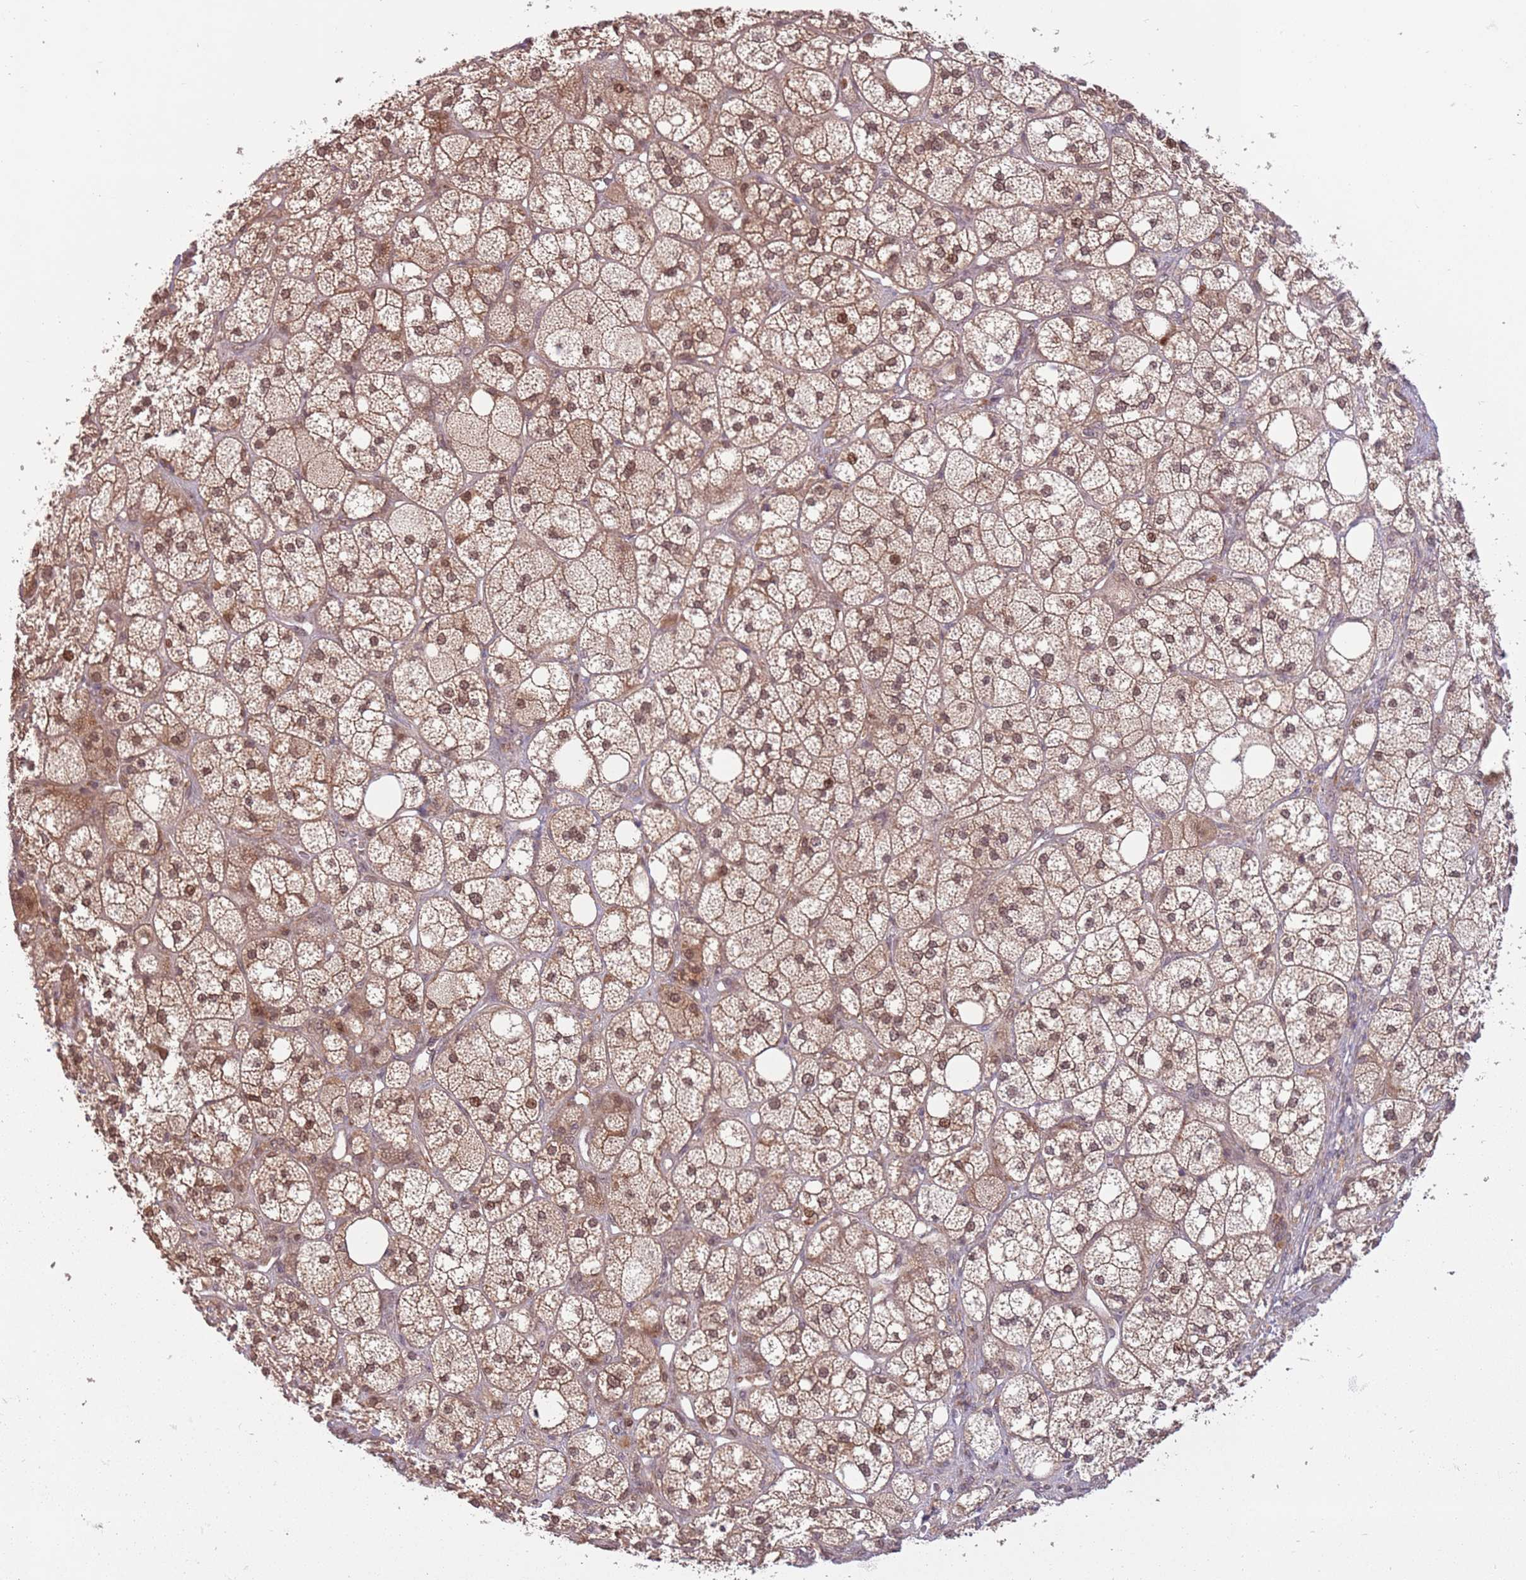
{"staining": {"intensity": "moderate", "quantity": ">75%", "location": "cytoplasmic/membranous,nuclear"}, "tissue": "adrenal gland", "cell_type": "Glandular cells", "image_type": "normal", "snomed": [{"axis": "morphology", "description": "Normal tissue, NOS"}, {"axis": "topography", "description": "Adrenal gland"}], "caption": "A medium amount of moderate cytoplasmic/membranous,nuclear positivity is seen in approximately >75% of glandular cells in benign adrenal gland.", "gene": "ADAMTS3", "patient": {"sex": "male", "age": 61}}